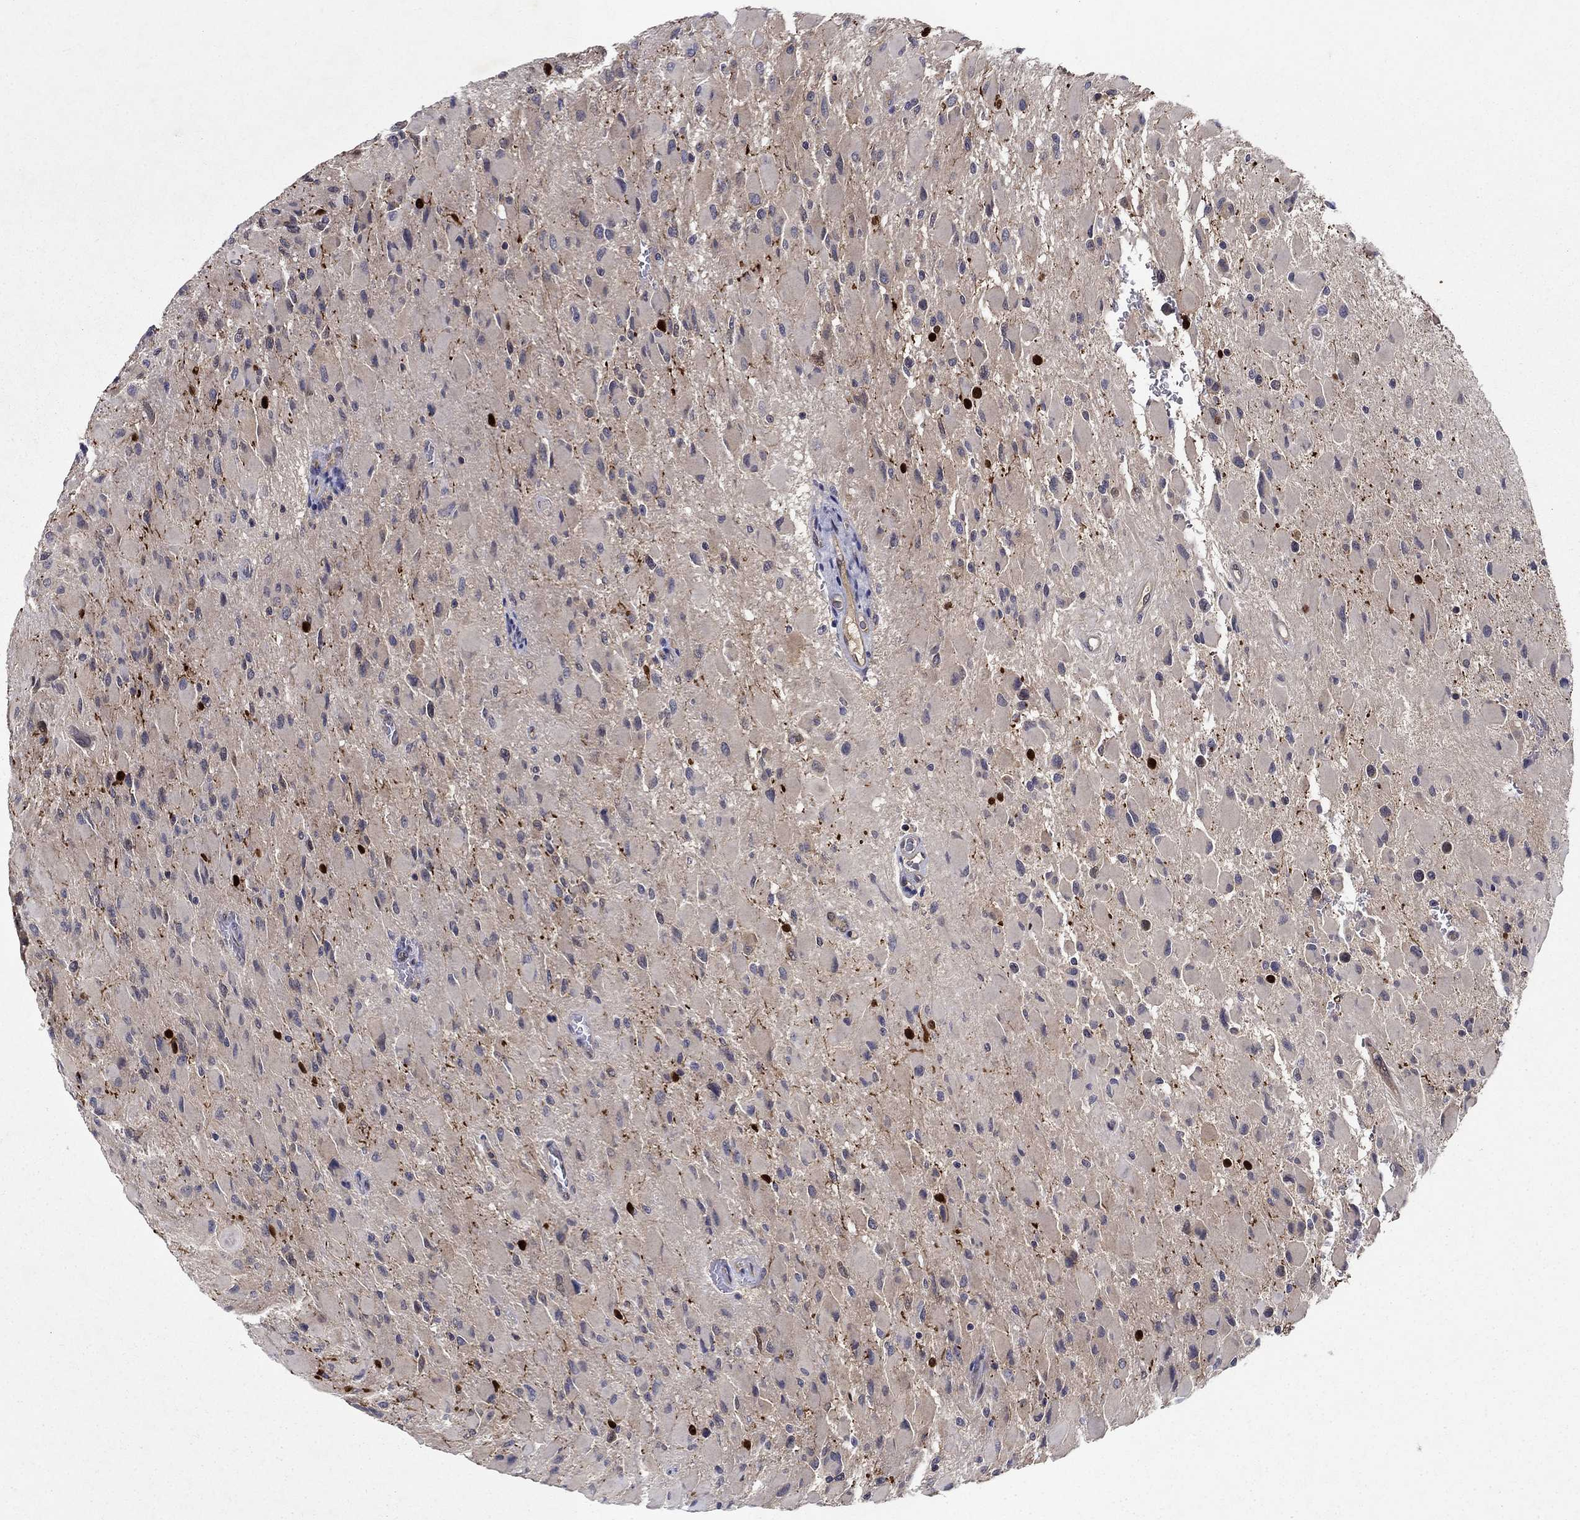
{"staining": {"intensity": "strong", "quantity": "25%-75%", "location": "cytoplasmic/membranous,nuclear"}, "tissue": "glioma", "cell_type": "Tumor cells", "image_type": "cancer", "snomed": [{"axis": "morphology", "description": "Glioma, malignant, High grade"}, {"axis": "topography", "description": "Cerebral cortex"}], "caption": "Immunohistochemical staining of glioma displays strong cytoplasmic/membranous and nuclear protein staining in about 25%-75% of tumor cells.", "gene": "GLTP", "patient": {"sex": "female", "age": 36}}